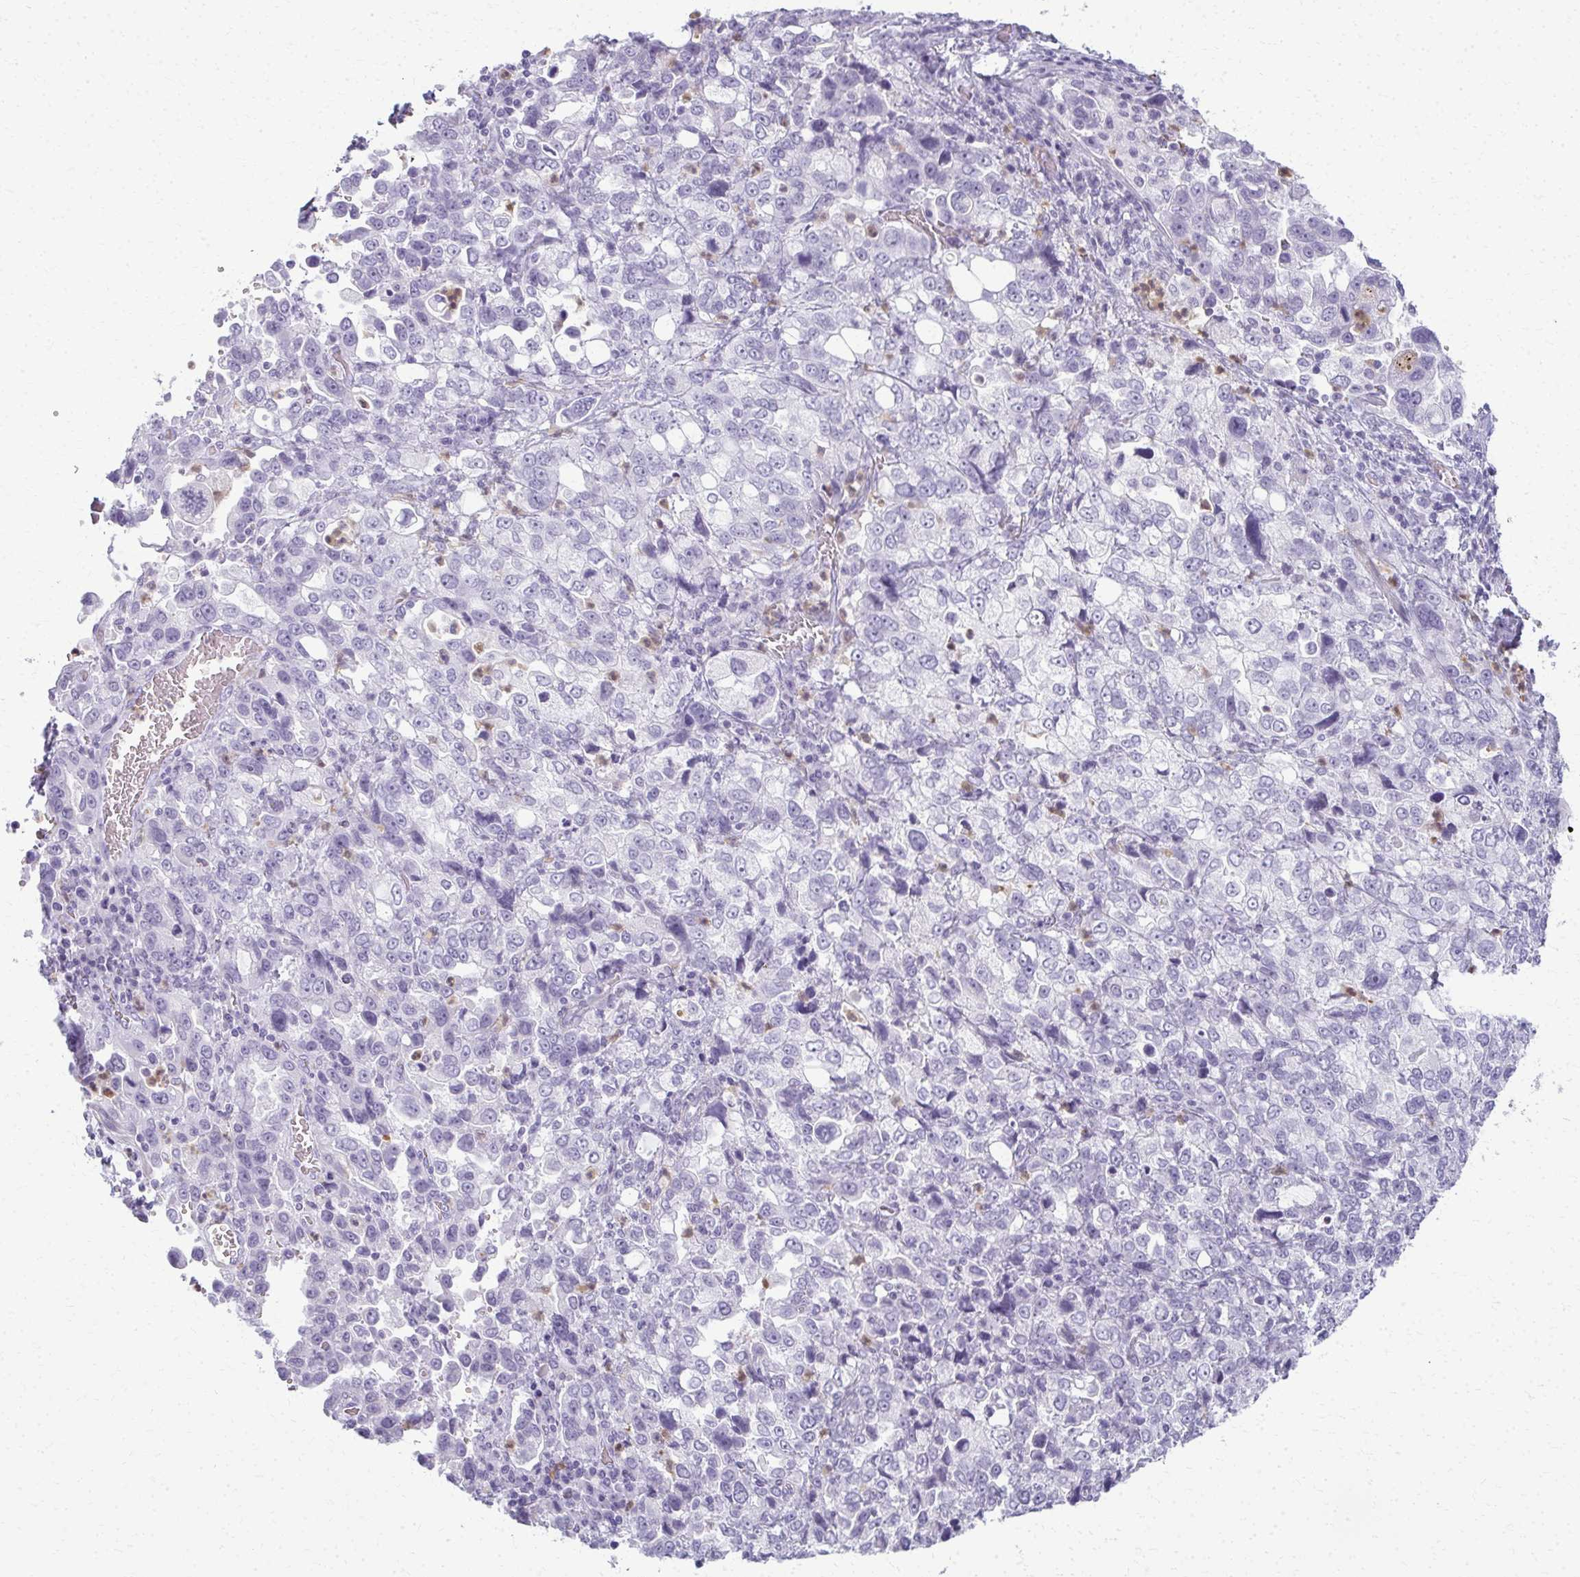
{"staining": {"intensity": "negative", "quantity": "none", "location": "none"}, "tissue": "stomach cancer", "cell_type": "Tumor cells", "image_type": "cancer", "snomed": [{"axis": "morphology", "description": "Adenocarcinoma, NOS"}, {"axis": "topography", "description": "Stomach, upper"}], "caption": "Immunohistochemical staining of stomach cancer shows no significant expression in tumor cells.", "gene": "CA3", "patient": {"sex": "female", "age": 81}}